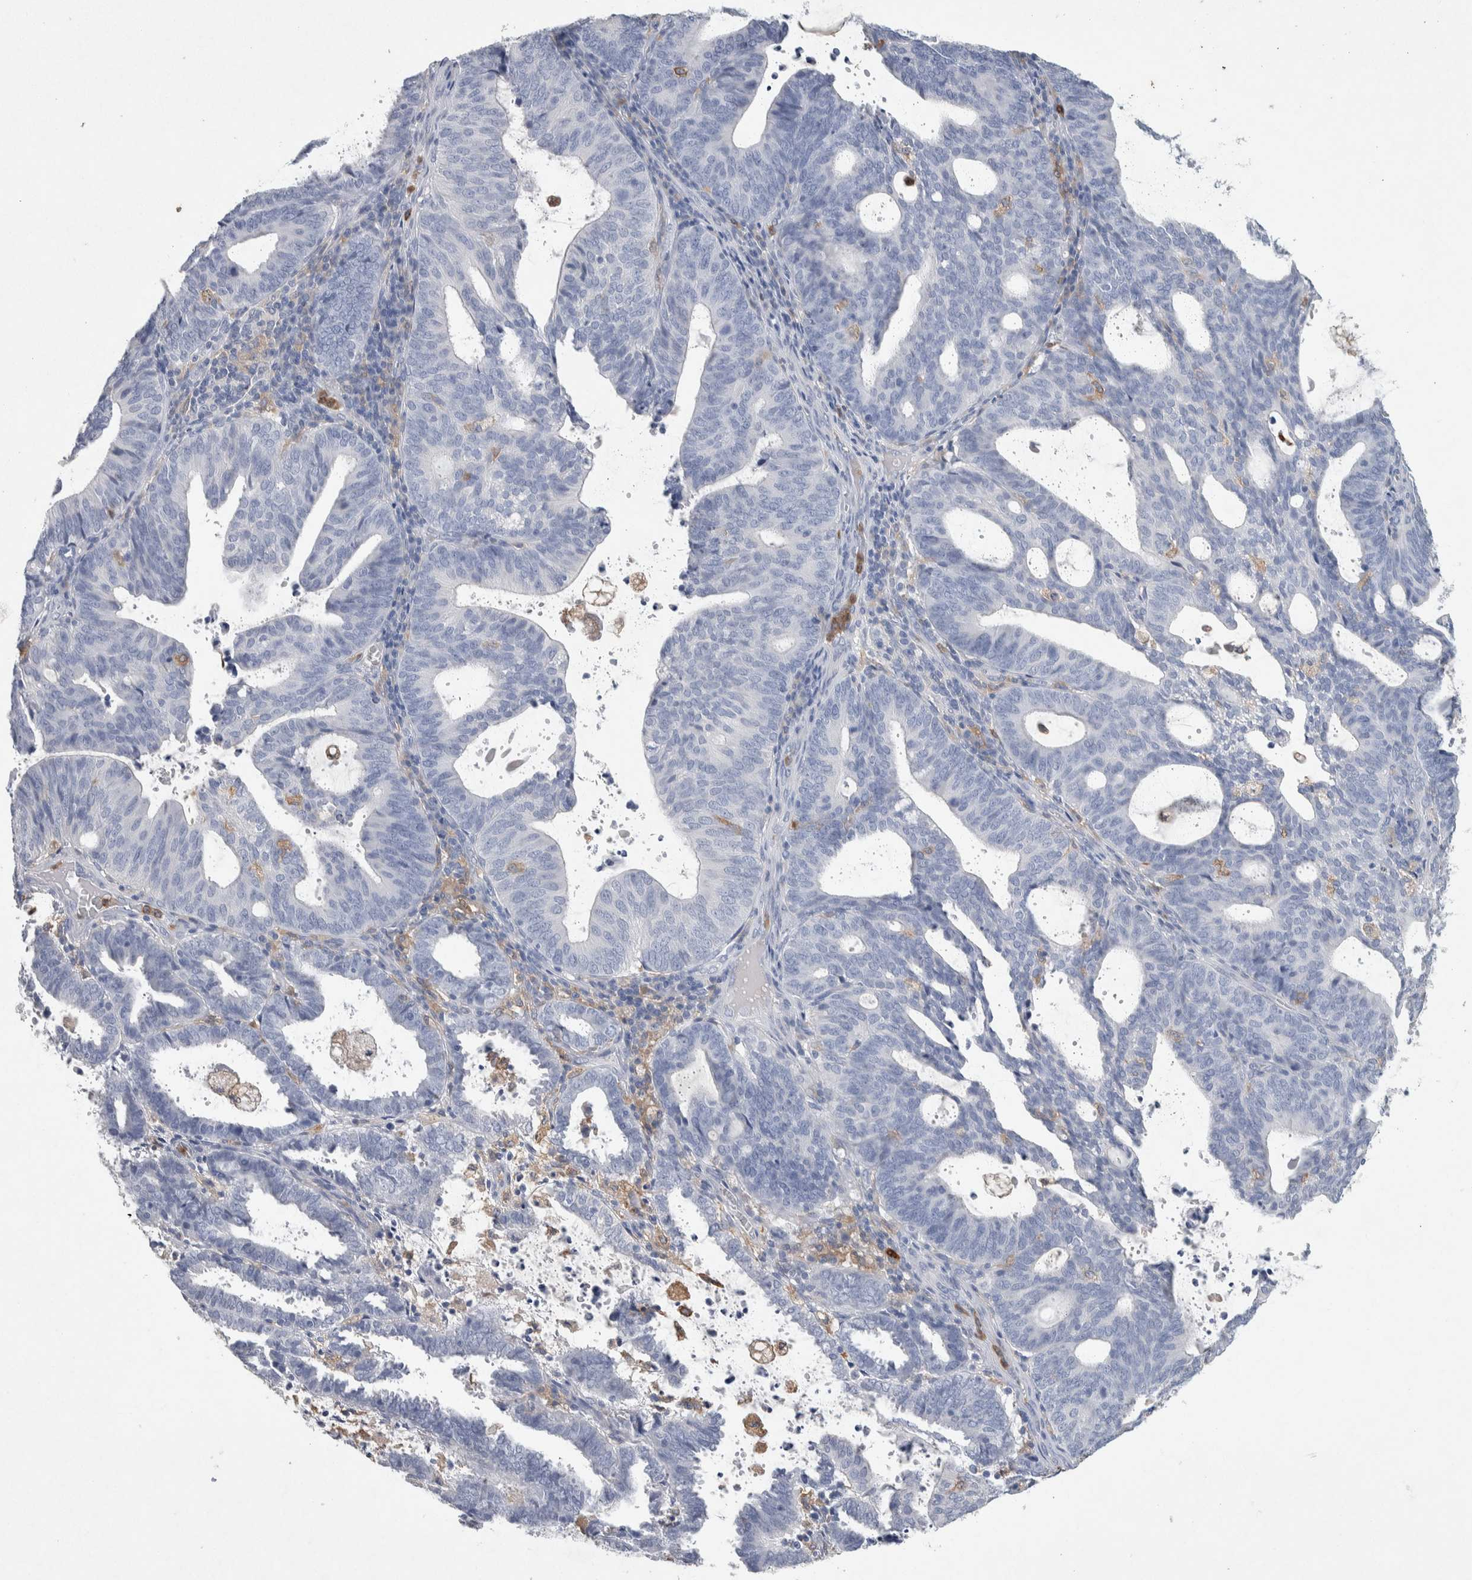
{"staining": {"intensity": "negative", "quantity": "none", "location": "none"}, "tissue": "endometrial cancer", "cell_type": "Tumor cells", "image_type": "cancer", "snomed": [{"axis": "morphology", "description": "Adenocarcinoma, NOS"}, {"axis": "topography", "description": "Uterus"}], "caption": "Tumor cells are negative for protein expression in human endometrial cancer.", "gene": "NCF2", "patient": {"sex": "female", "age": 83}}